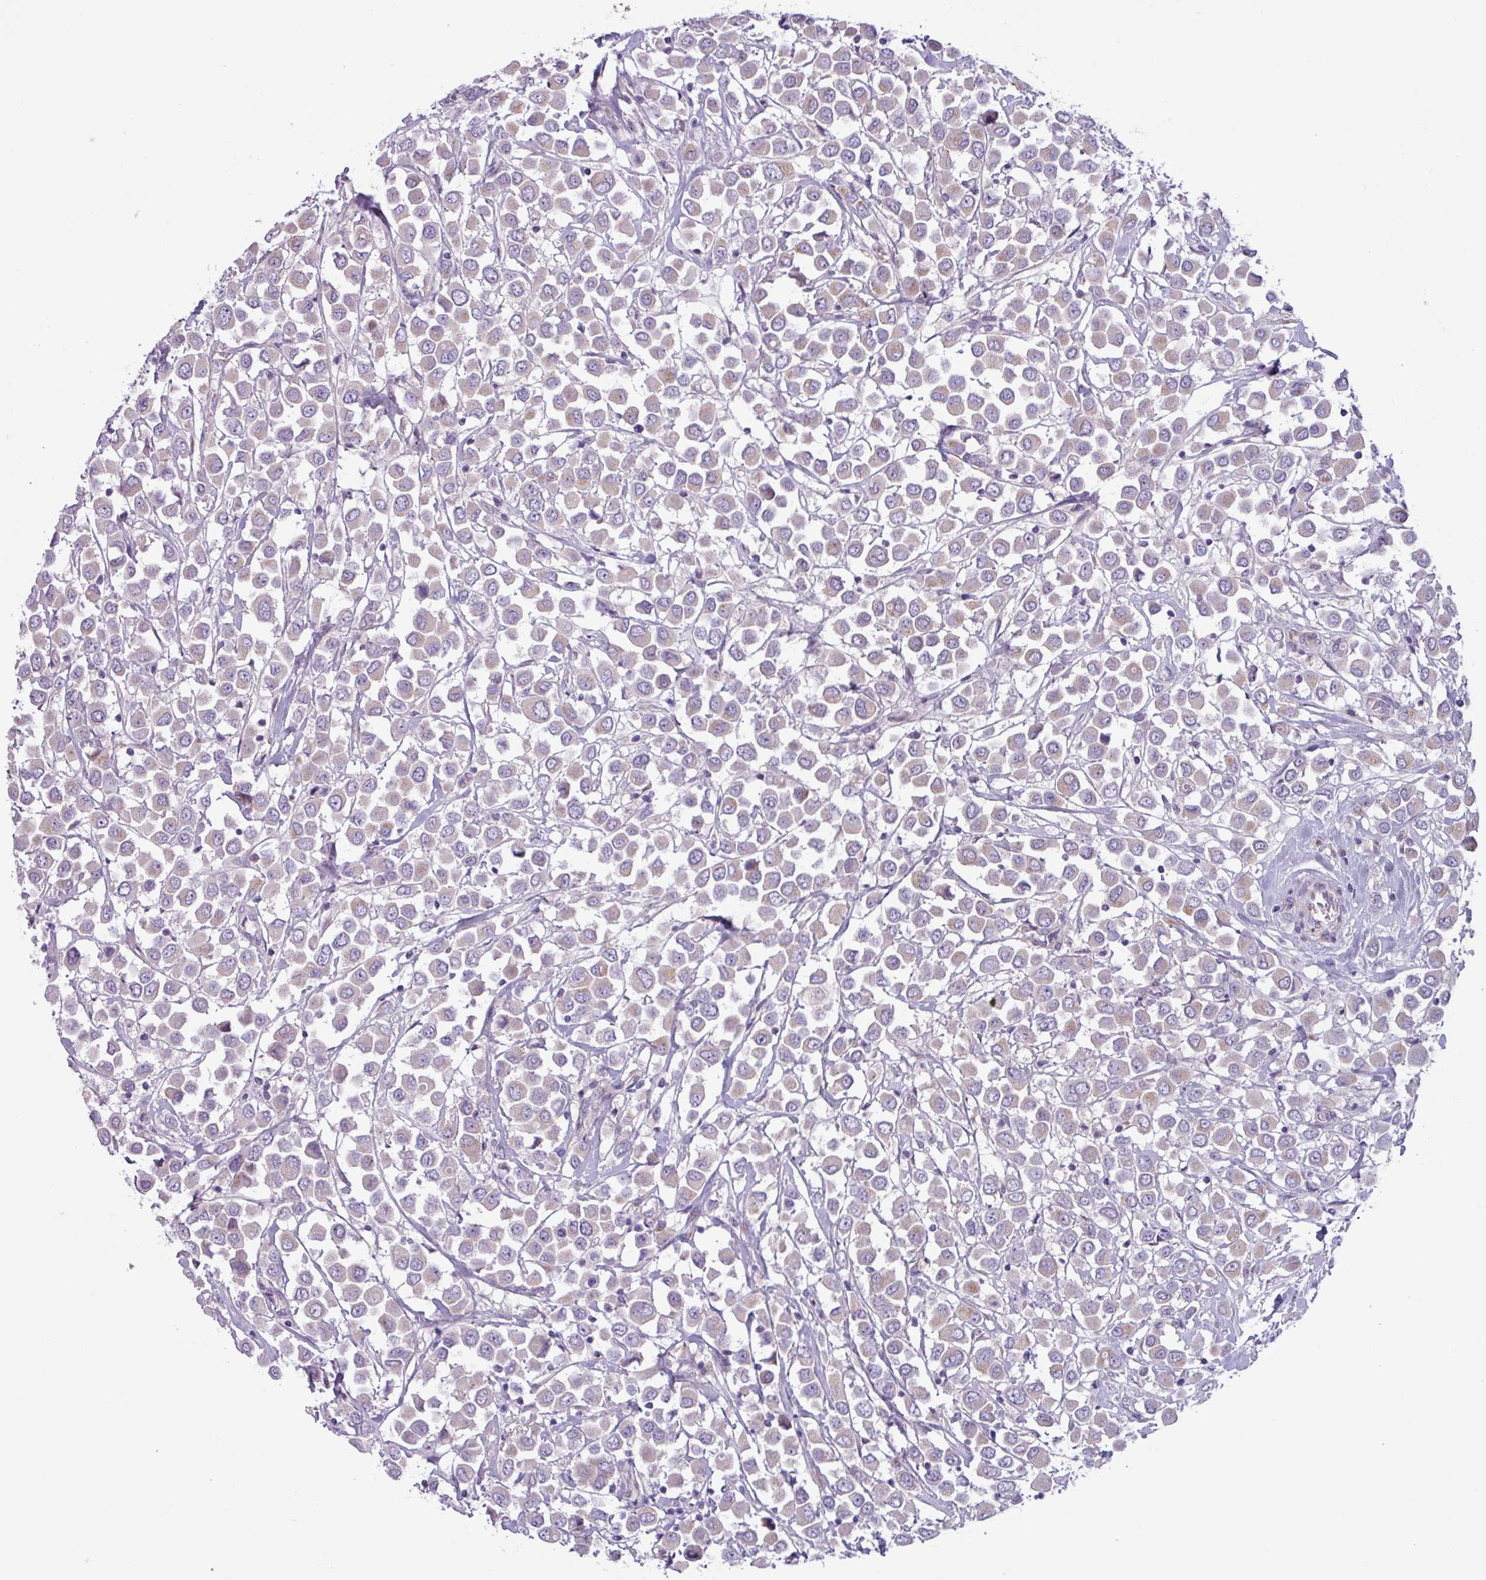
{"staining": {"intensity": "weak", "quantity": "<25%", "location": "cytoplasmic/membranous"}, "tissue": "breast cancer", "cell_type": "Tumor cells", "image_type": "cancer", "snomed": [{"axis": "morphology", "description": "Duct carcinoma"}, {"axis": "topography", "description": "Breast"}], "caption": "Tumor cells show no significant expression in breast cancer (invasive ductal carcinoma).", "gene": "STIMATE", "patient": {"sex": "female", "age": 61}}